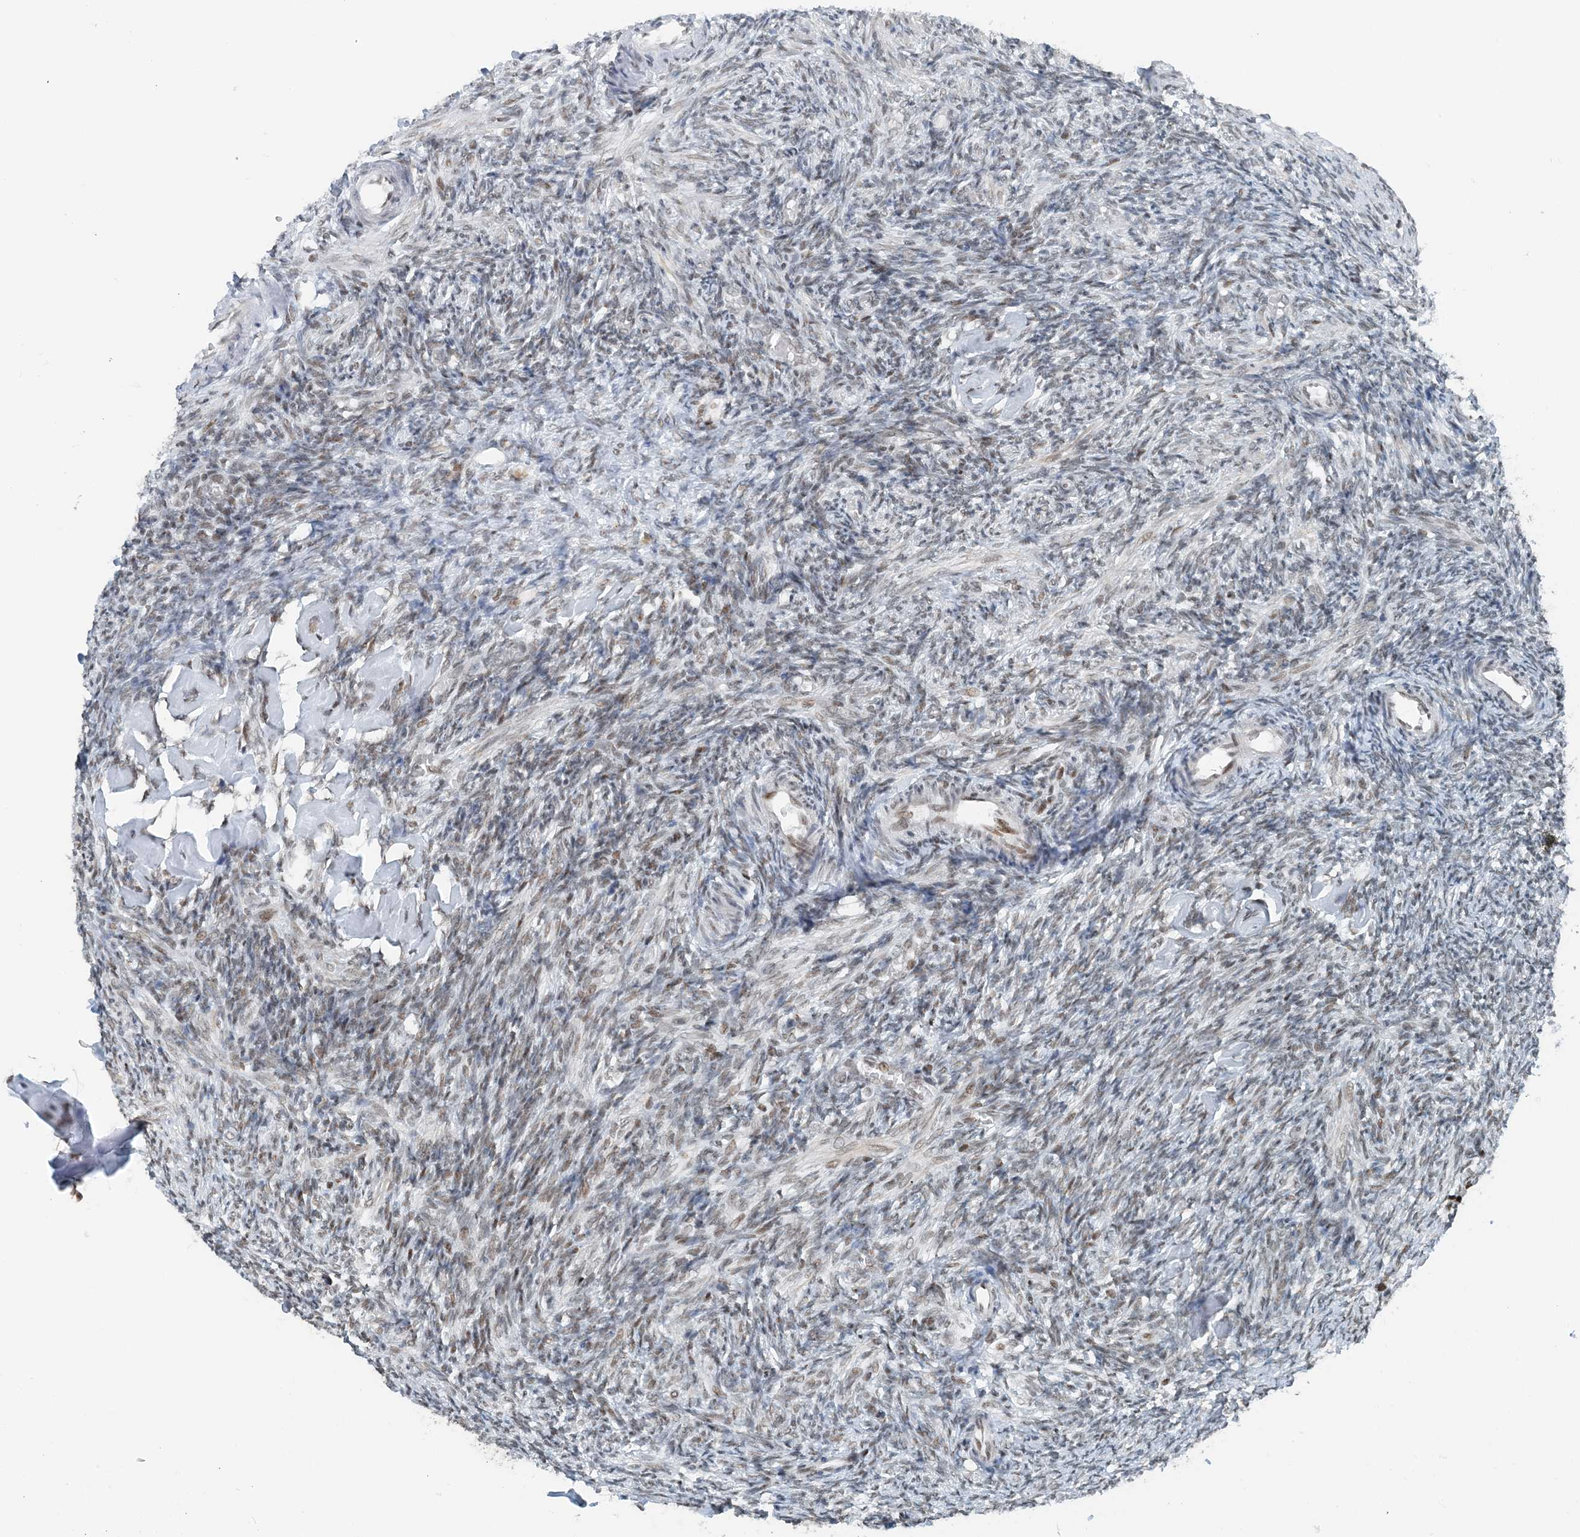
{"staining": {"intensity": "weak", "quantity": "25%-75%", "location": "nuclear"}, "tissue": "ovary", "cell_type": "Ovarian stroma cells", "image_type": "normal", "snomed": [{"axis": "morphology", "description": "Normal tissue, NOS"}, {"axis": "topography", "description": "Ovary"}], "caption": "IHC (DAB) staining of unremarkable human ovary shows weak nuclear protein expression in about 25%-75% of ovarian stroma cells. Immunohistochemistry (ihc) stains the protein in brown and the nuclei are stained blue.", "gene": "ZNF500", "patient": {"sex": "female", "age": 27}}